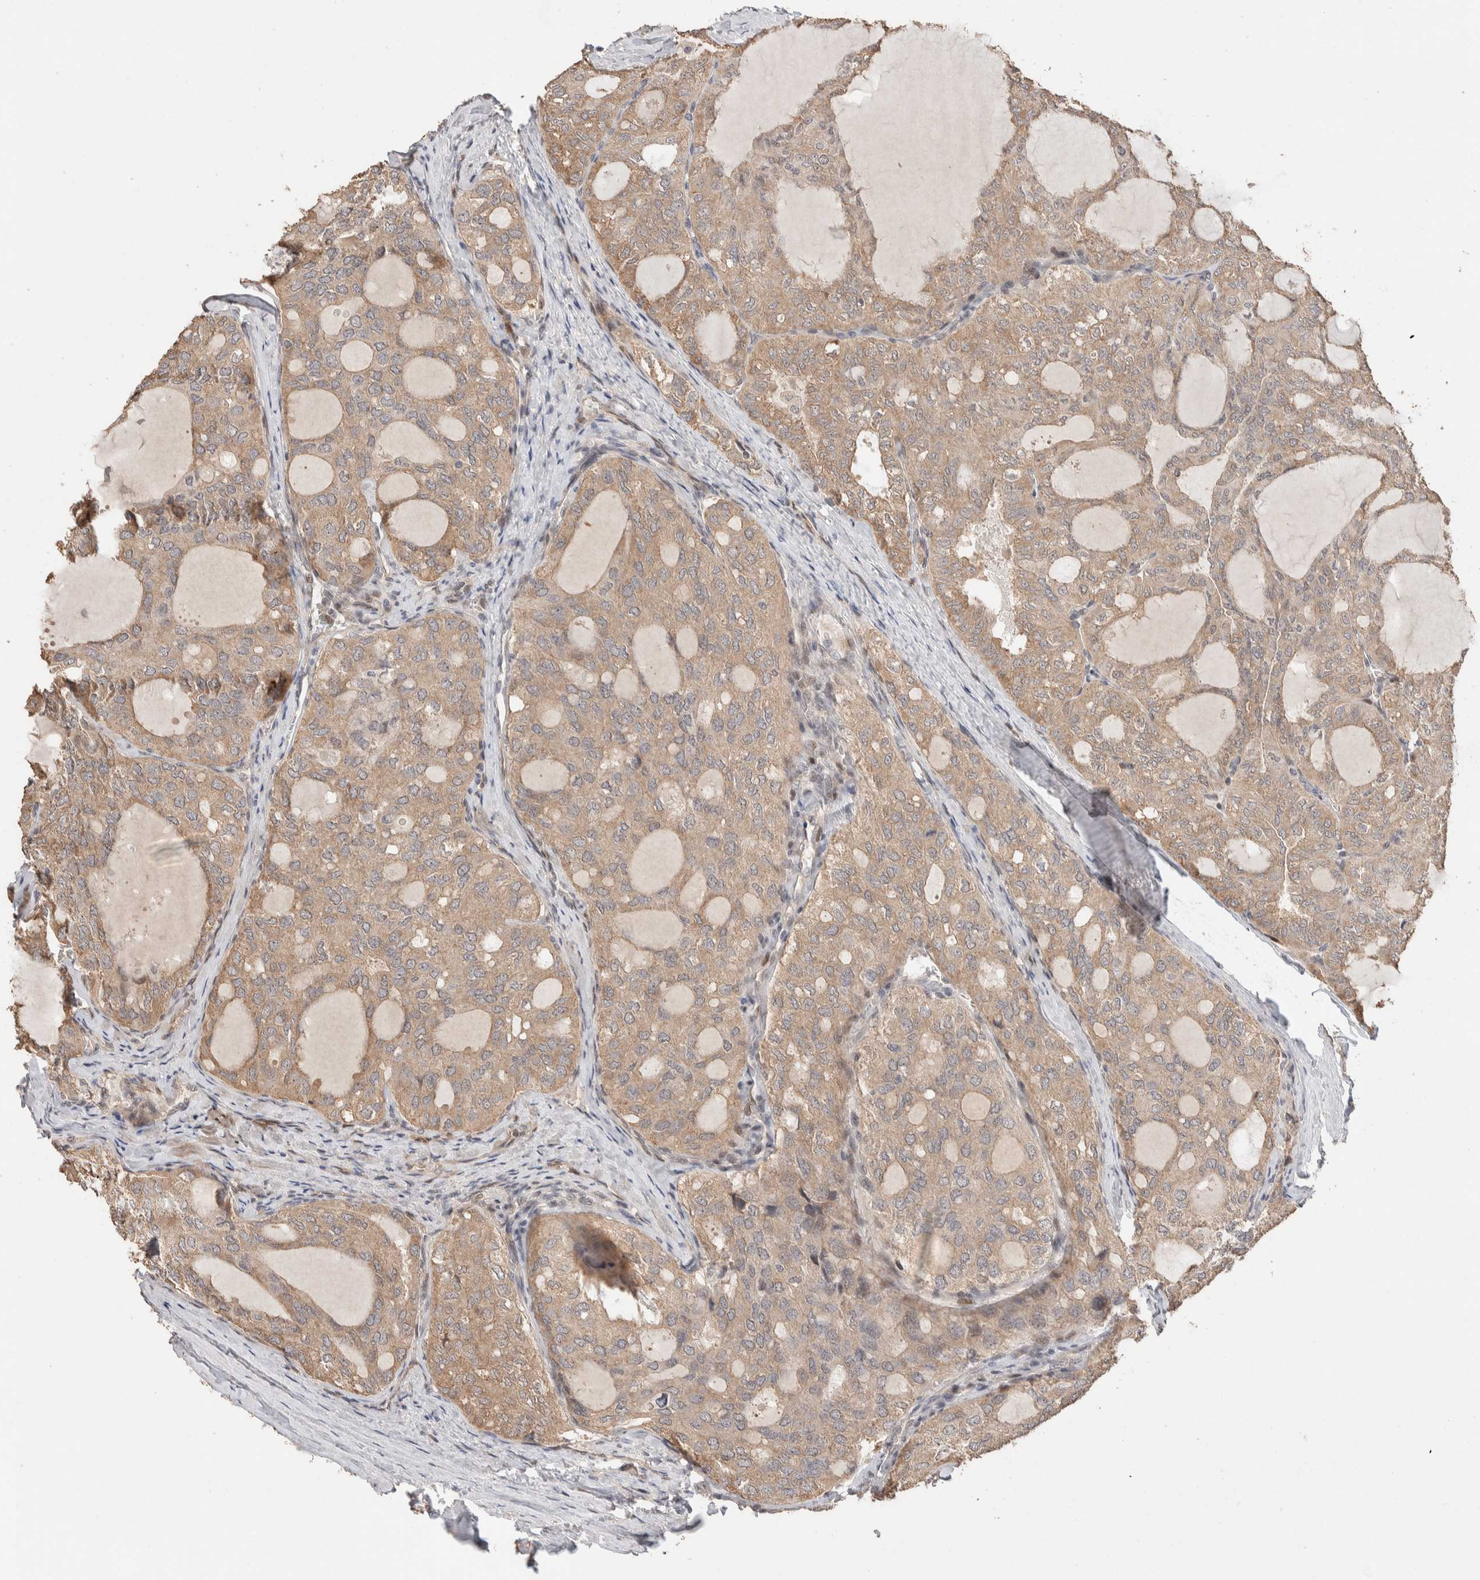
{"staining": {"intensity": "weak", "quantity": ">75%", "location": "cytoplasmic/membranous"}, "tissue": "thyroid cancer", "cell_type": "Tumor cells", "image_type": "cancer", "snomed": [{"axis": "morphology", "description": "Follicular adenoma carcinoma, NOS"}, {"axis": "topography", "description": "Thyroid gland"}], "caption": "A histopathology image showing weak cytoplasmic/membranous staining in approximately >75% of tumor cells in thyroid follicular adenoma carcinoma, as visualized by brown immunohistochemical staining.", "gene": "PRDM15", "patient": {"sex": "male", "age": 75}}